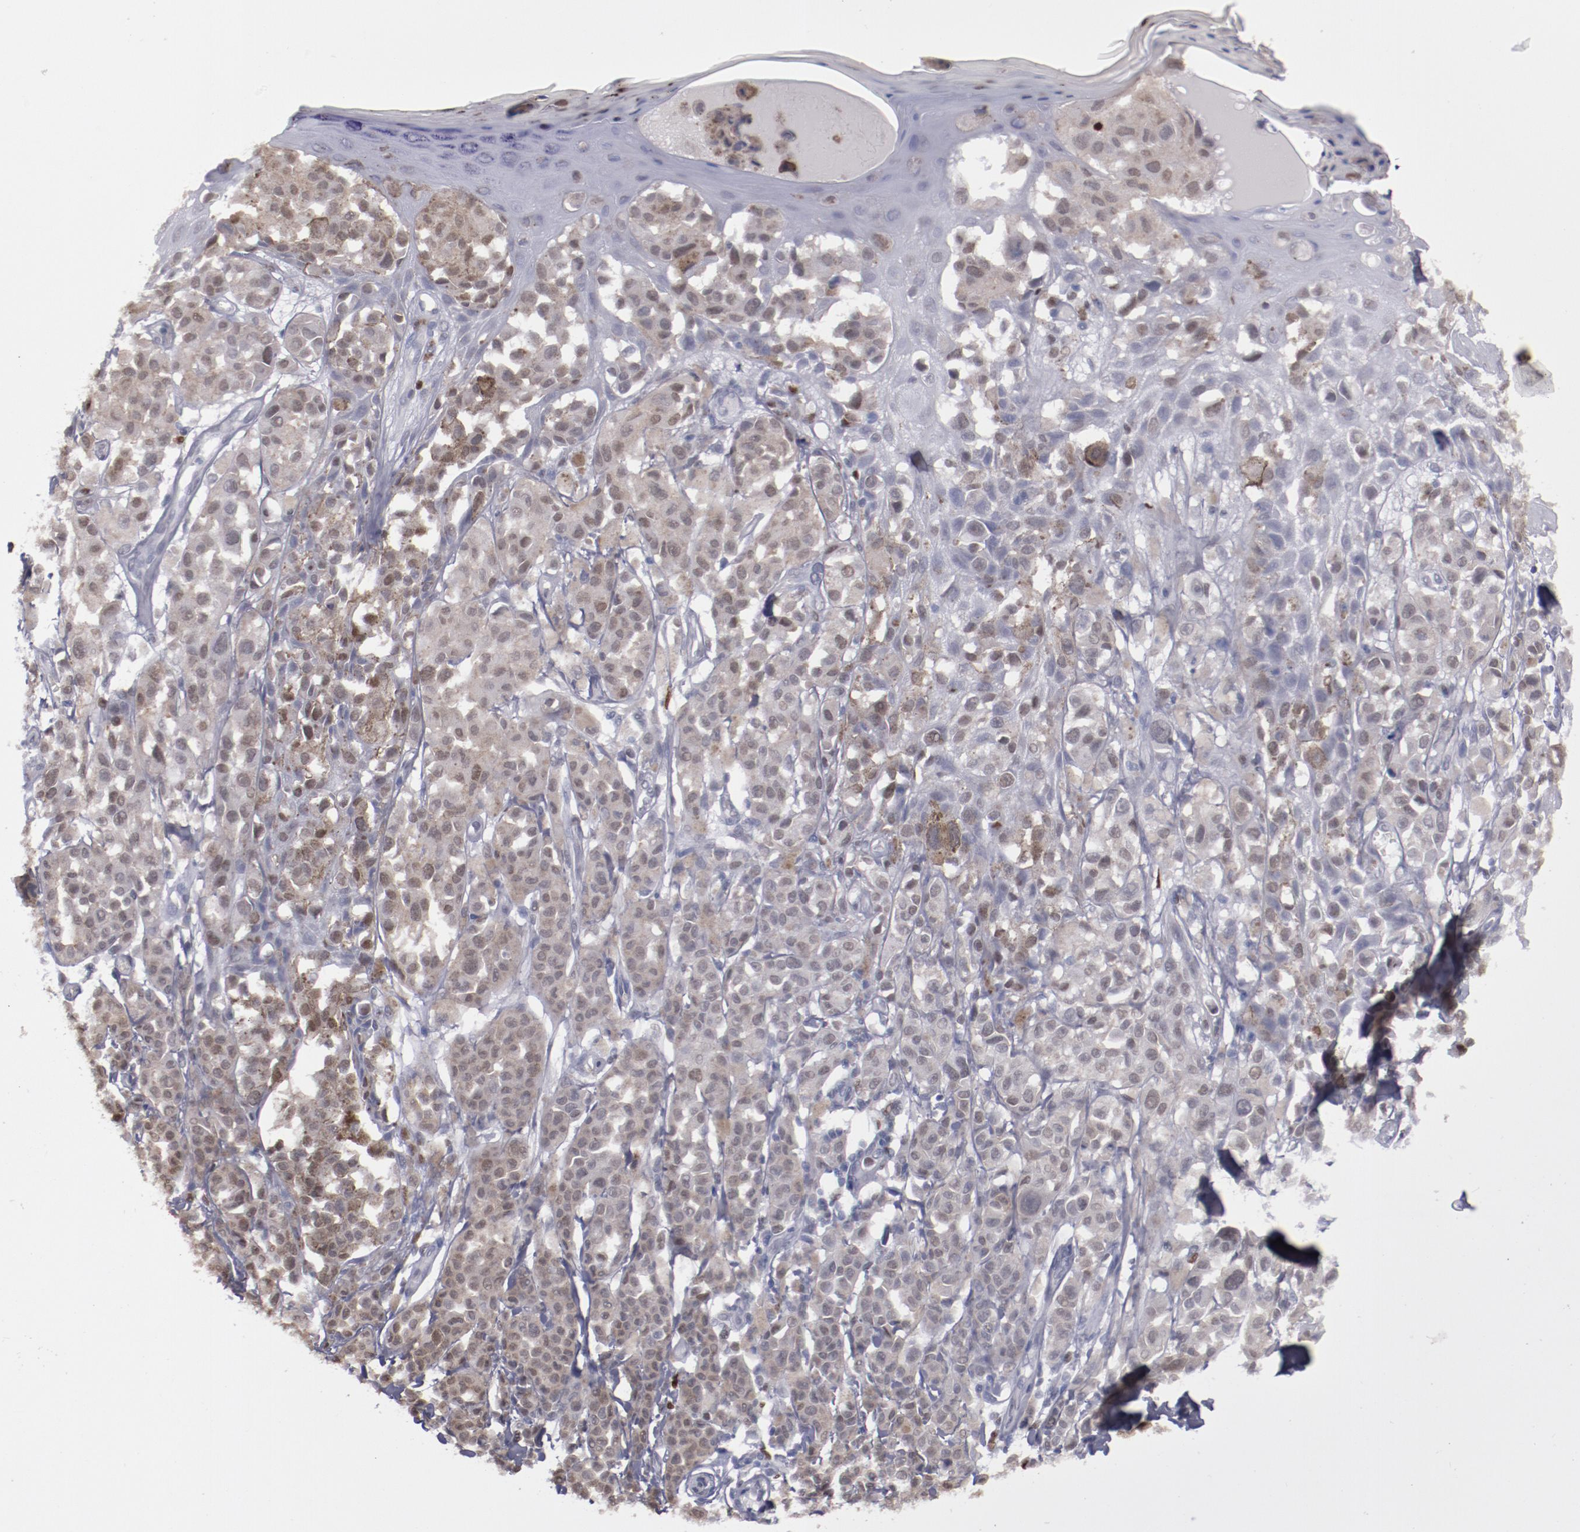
{"staining": {"intensity": "weak", "quantity": "25%-75%", "location": "cytoplasmic/membranous,nuclear"}, "tissue": "melanoma", "cell_type": "Tumor cells", "image_type": "cancer", "snomed": [{"axis": "morphology", "description": "Malignant melanoma, NOS"}, {"axis": "topography", "description": "Skin"}], "caption": "This histopathology image exhibits malignant melanoma stained with immunohistochemistry to label a protein in brown. The cytoplasmic/membranous and nuclear of tumor cells show weak positivity for the protein. Nuclei are counter-stained blue.", "gene": "IRF4", "patient": {"sex": "female", "age": 38}}